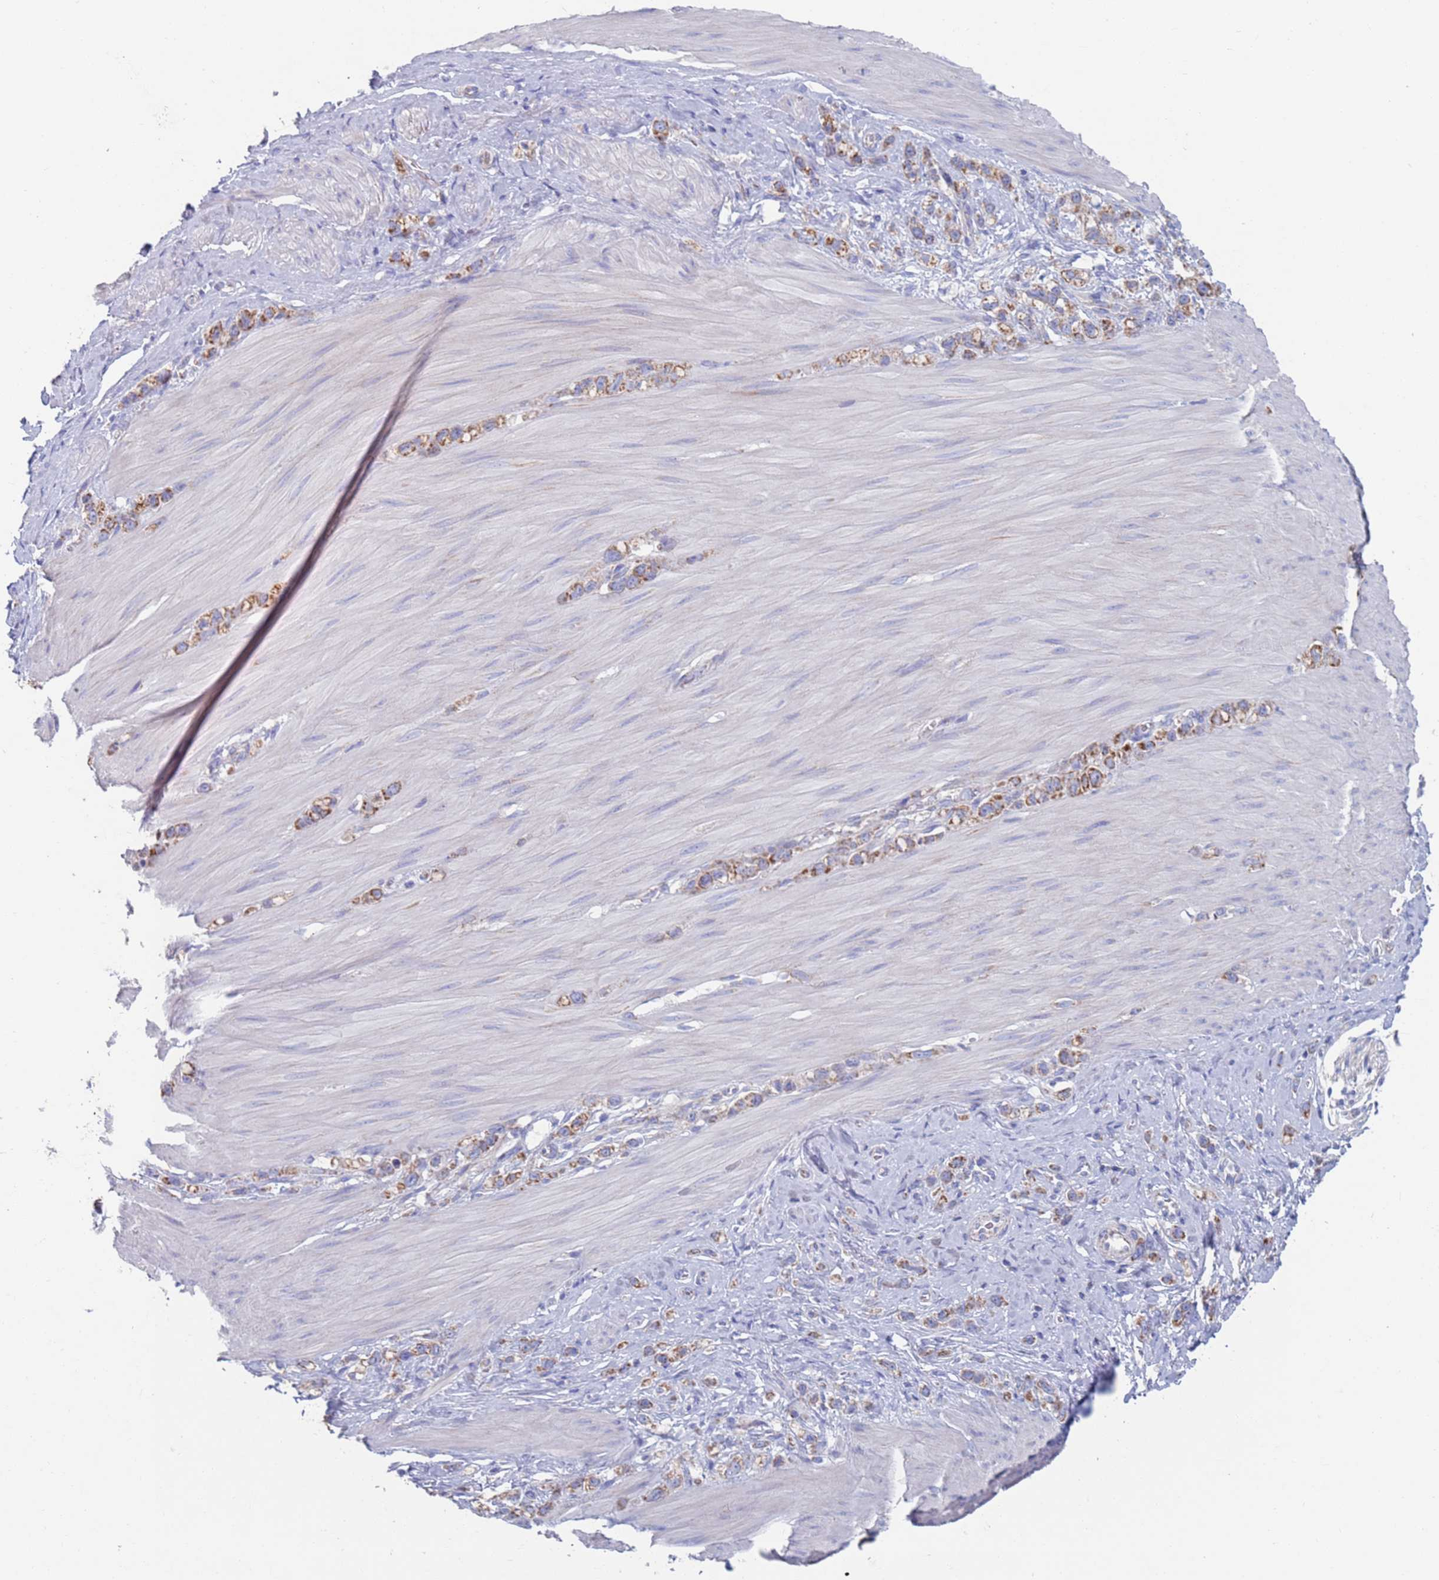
{"staining": {"intensity": "moderate", "quantity": ">75%", "location": "cytoplasmic/membranous"}, "tissue": "stomach cancer", "cell_type": "Tumor cells", "image_type": "cancer", "snomed": [{"axis": "morphology", "description": "Adenocarcinoma, NOS"}, {"axis": "topography", "description": "Stomach"}], "caption": "The histopathology image reveals immunohistochemical staining of stomach cancer. There is moderate cytoplasmic/membranous staining is seen in approximately >75% of tumor cells.", "gene": "MRPL22", "patient": {"sex": "female", "age": 65}}